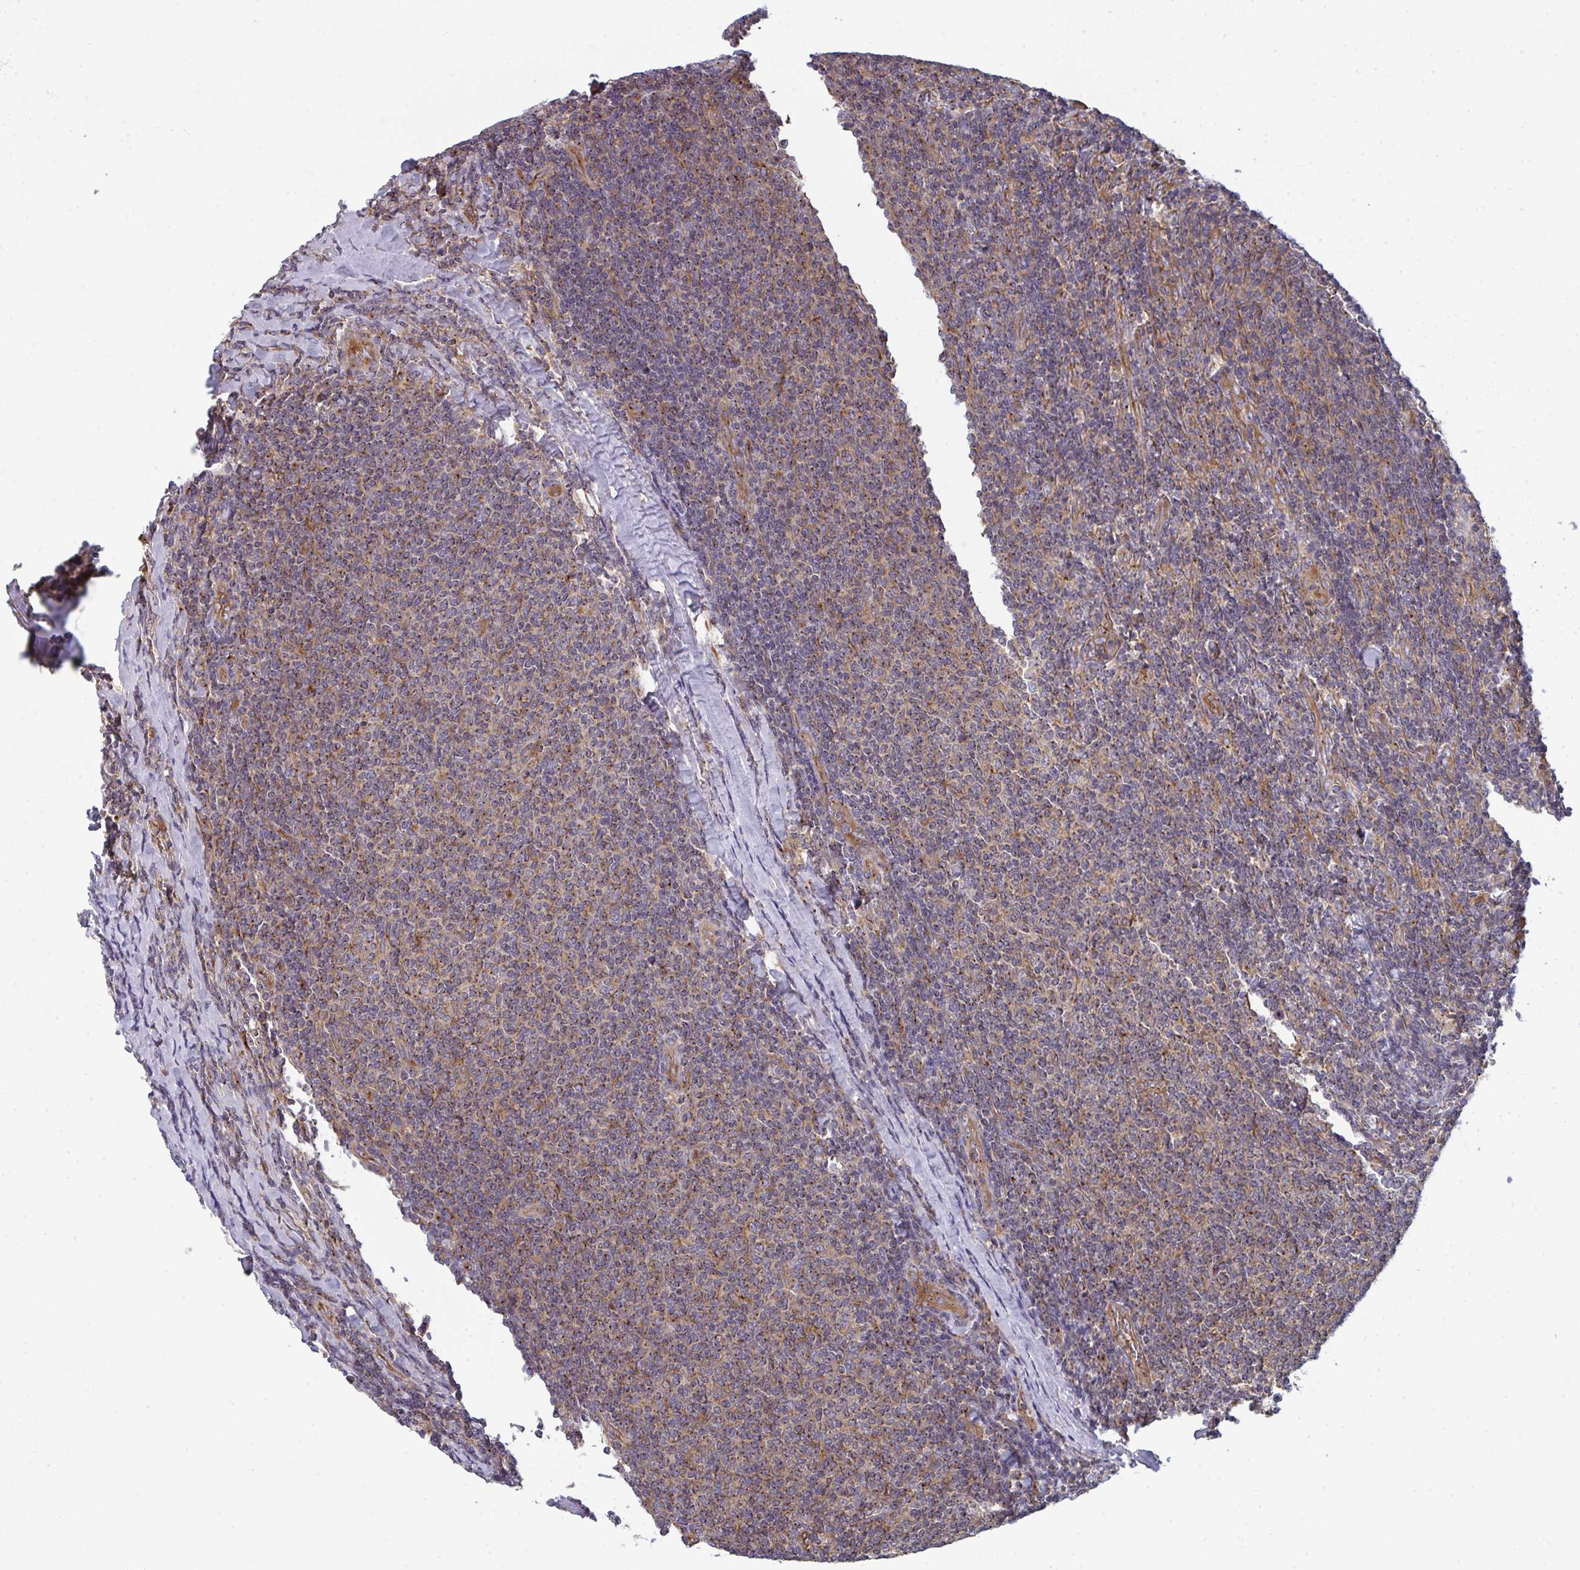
{"staining": {"intensity": "moderate", "quantity": ">75%", "location": "cytoplasmic/membranous"}, "tissue": "lymphoma", "cell_type": "Tumor cells", "image_type": "cancer", "snomed": [{"axis": "morphology", "description": "Malignant lymphoma, non-Hodgkin's type, Low grade"}, {"axis": "topography", "description": "Lymph node"}], "caption": "A micrograph of lymphoma stained for a protein reveals moderate cytoplasmic/membranous brown staining in tumor cells. The protein is shown in brown color, while the nuclei are stained blue.", "gene": "DYNC1I2", "patient": {"sex": "male", "age": 52}}